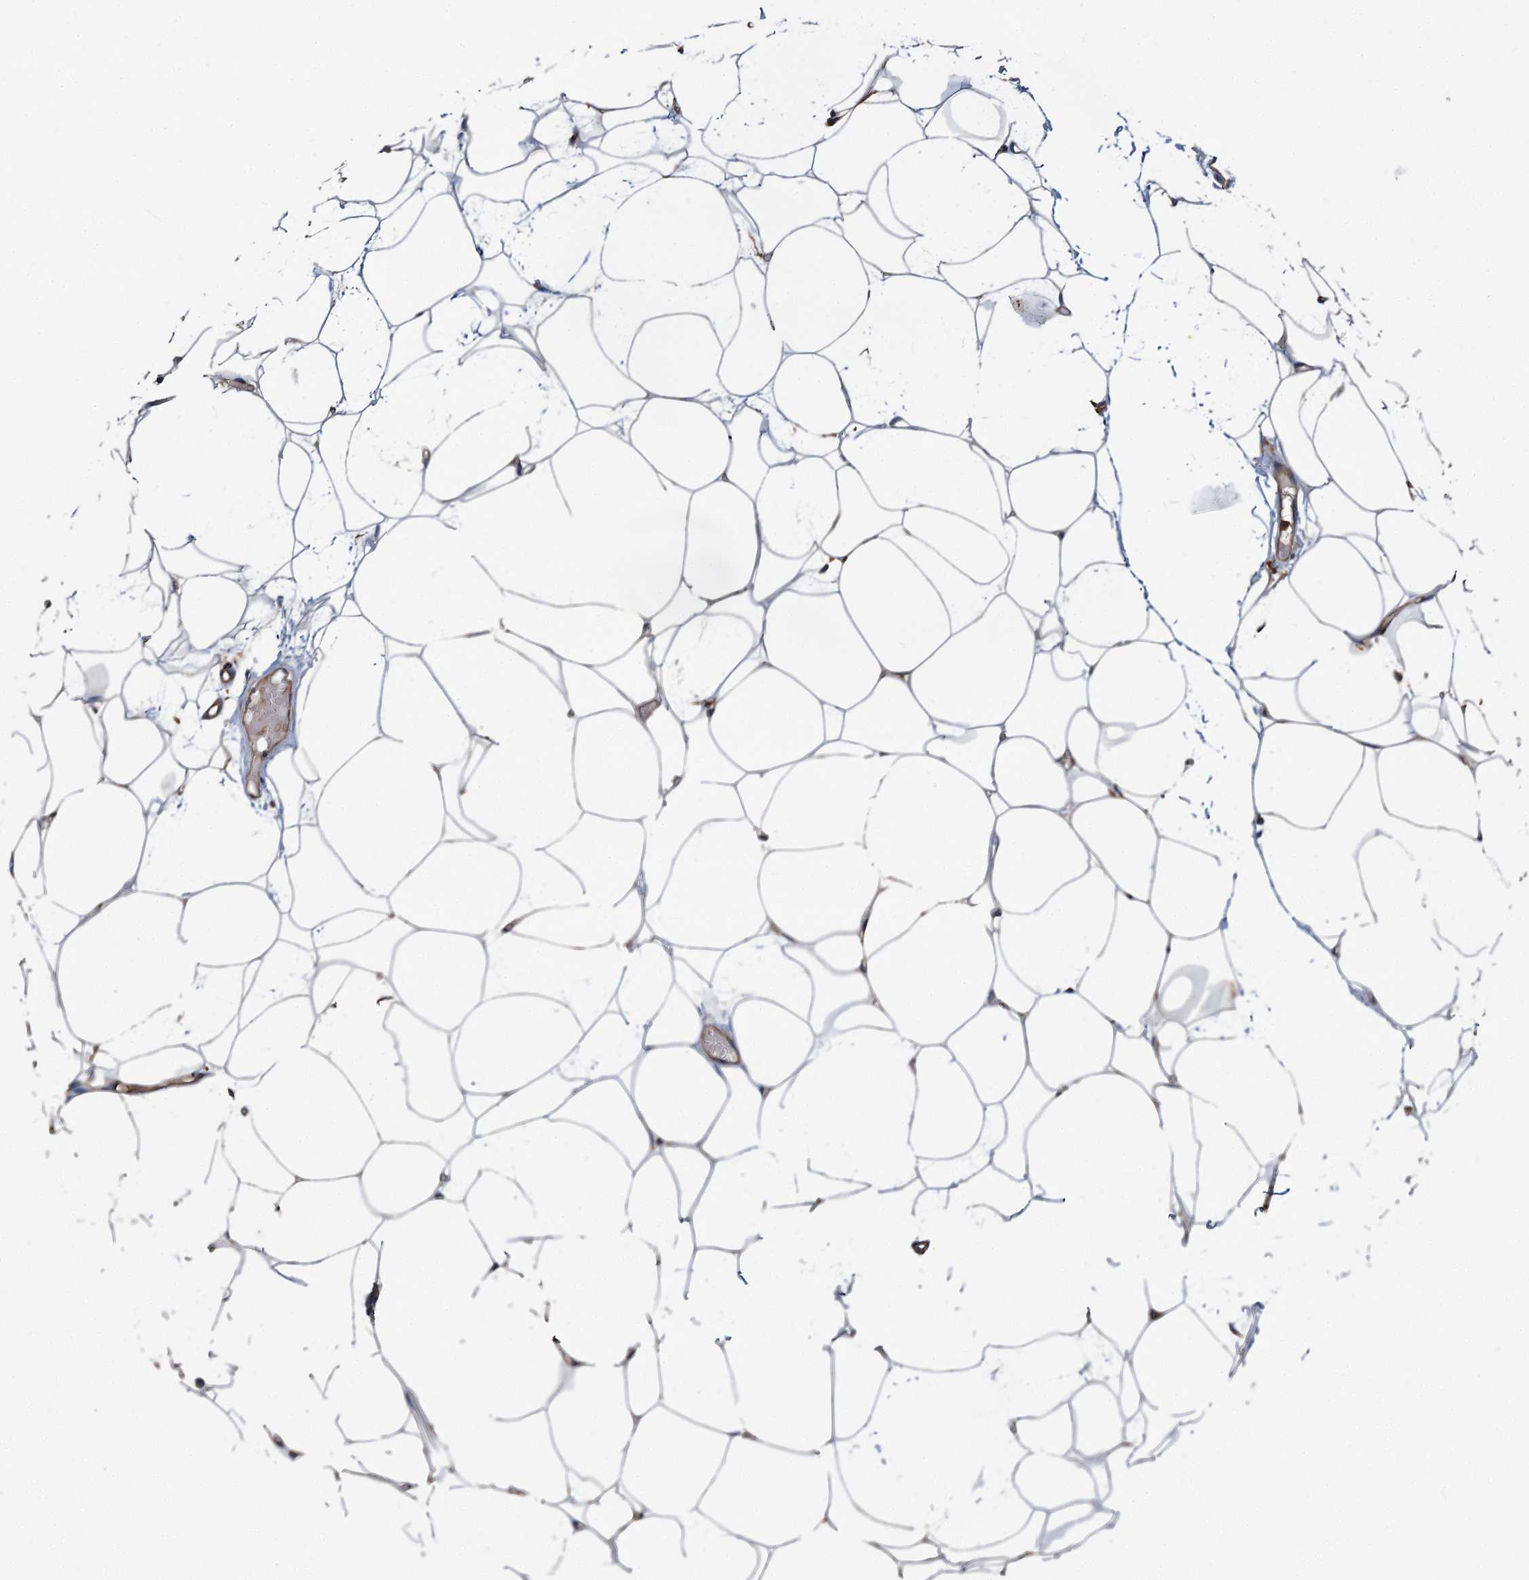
{"staining": {"intensity": "negative", "quantity": "none", "location": "none"}, "tissue": "adipose tissue", "cell_type": "Adipocytes", "image_type": "normal", "snomed": [{"axis": "morphology", "description": "Normal tissue, NOS"}, {"axis": "topography", "description": "Breast"}], "caption": "This image is of benign adipose tissue stained with immunohistochemistry to label a protein in brown with the nuclei are counter-stained blue. There is no positivity in adipocytes.", "gene": "PPIP5K1", "patient": {"sex": "female", "age": 23}}